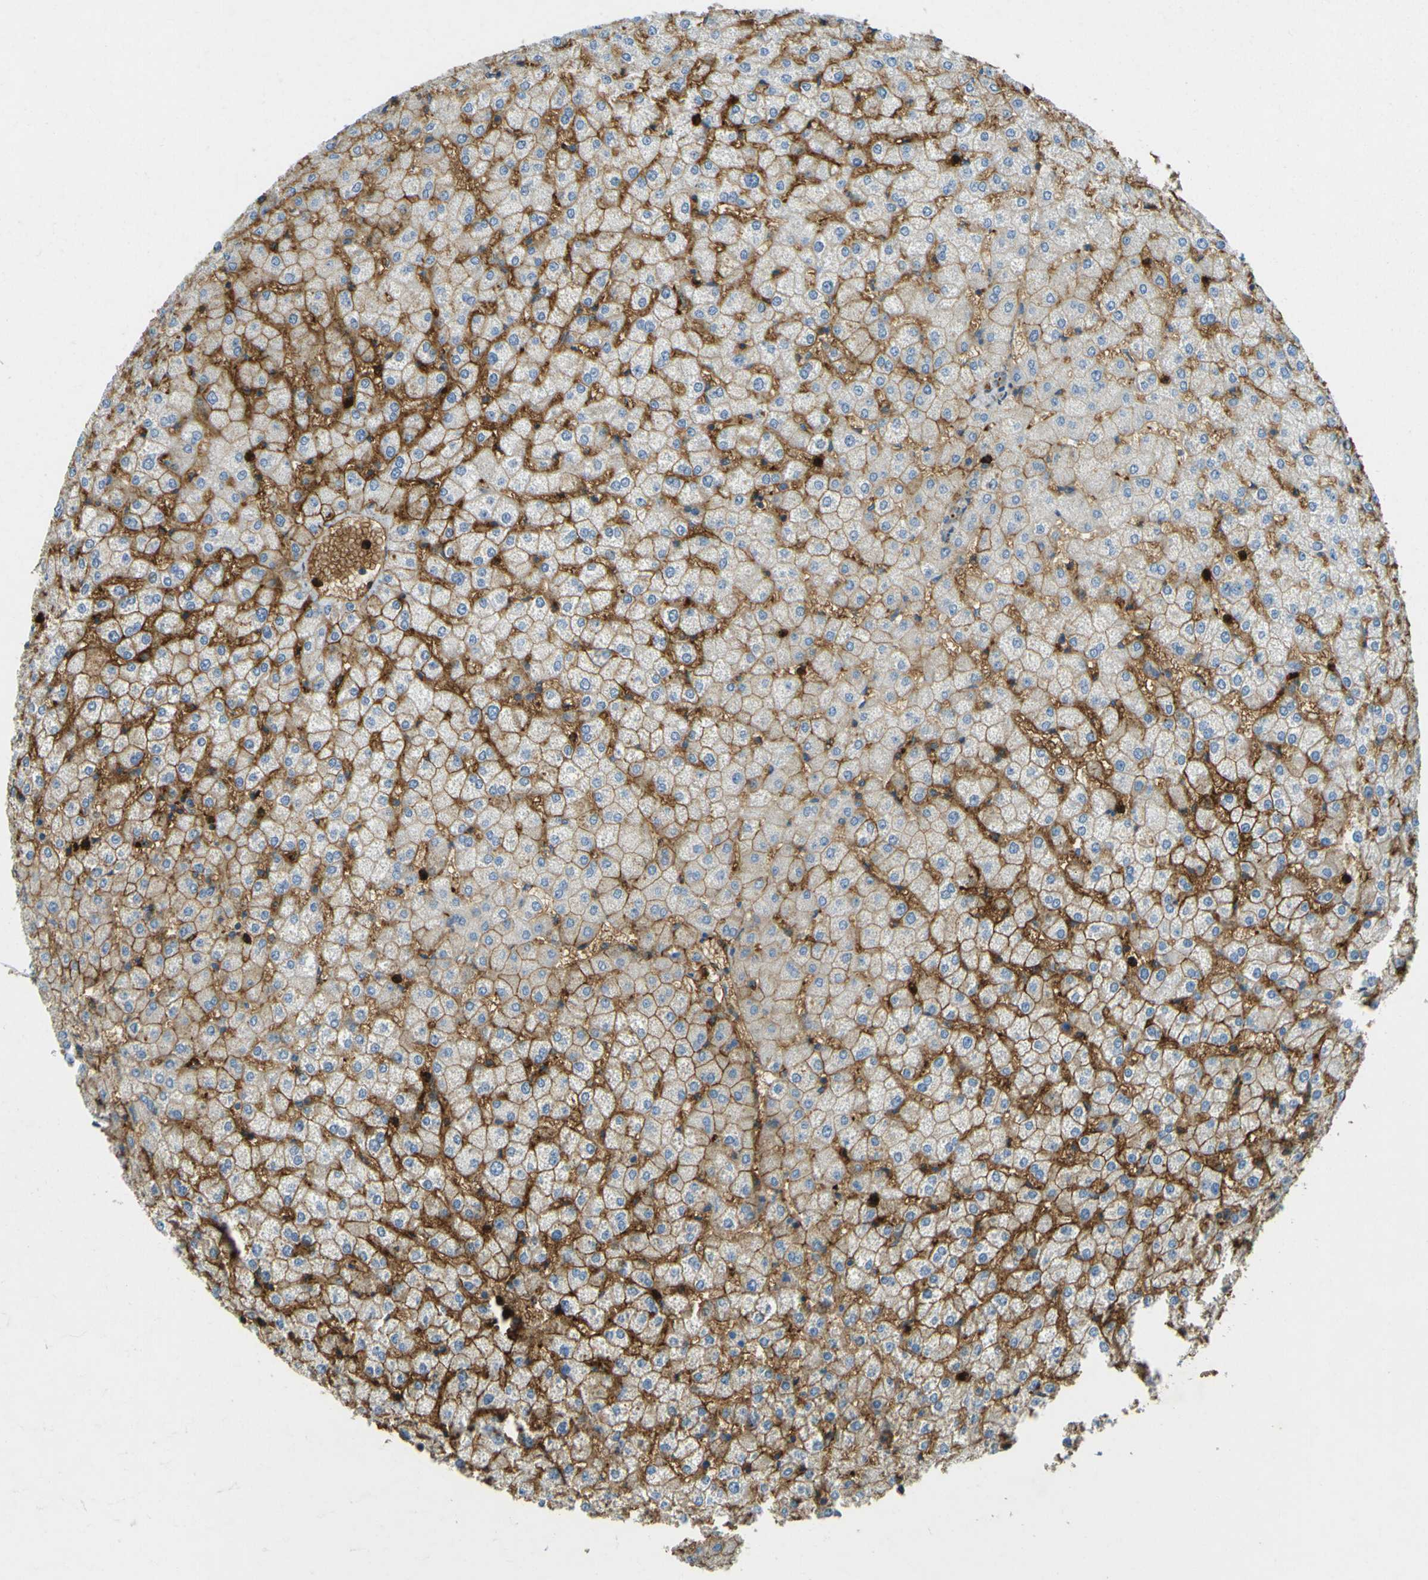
{"staining": {"intensity": "moderate", "quantity": ">75%", "location": "cytoplasmic/membranous"}, "tissue": "liver", "cell_type": "Cholangiocytes", "image_type": "normal", "snomed": [{"axis": "morphology", "description": "Normal tissue, NOS"}, {"axis": "topography", "description": "Liver"}], "caption": "Protein staining by immunohistochemistry shows moderate cytoplasmic/membranous staining in about >75% of cholangiocytes in benign liver.", "gene": "PLXDC1", "patient": {"sex": "female", "age": 32}}